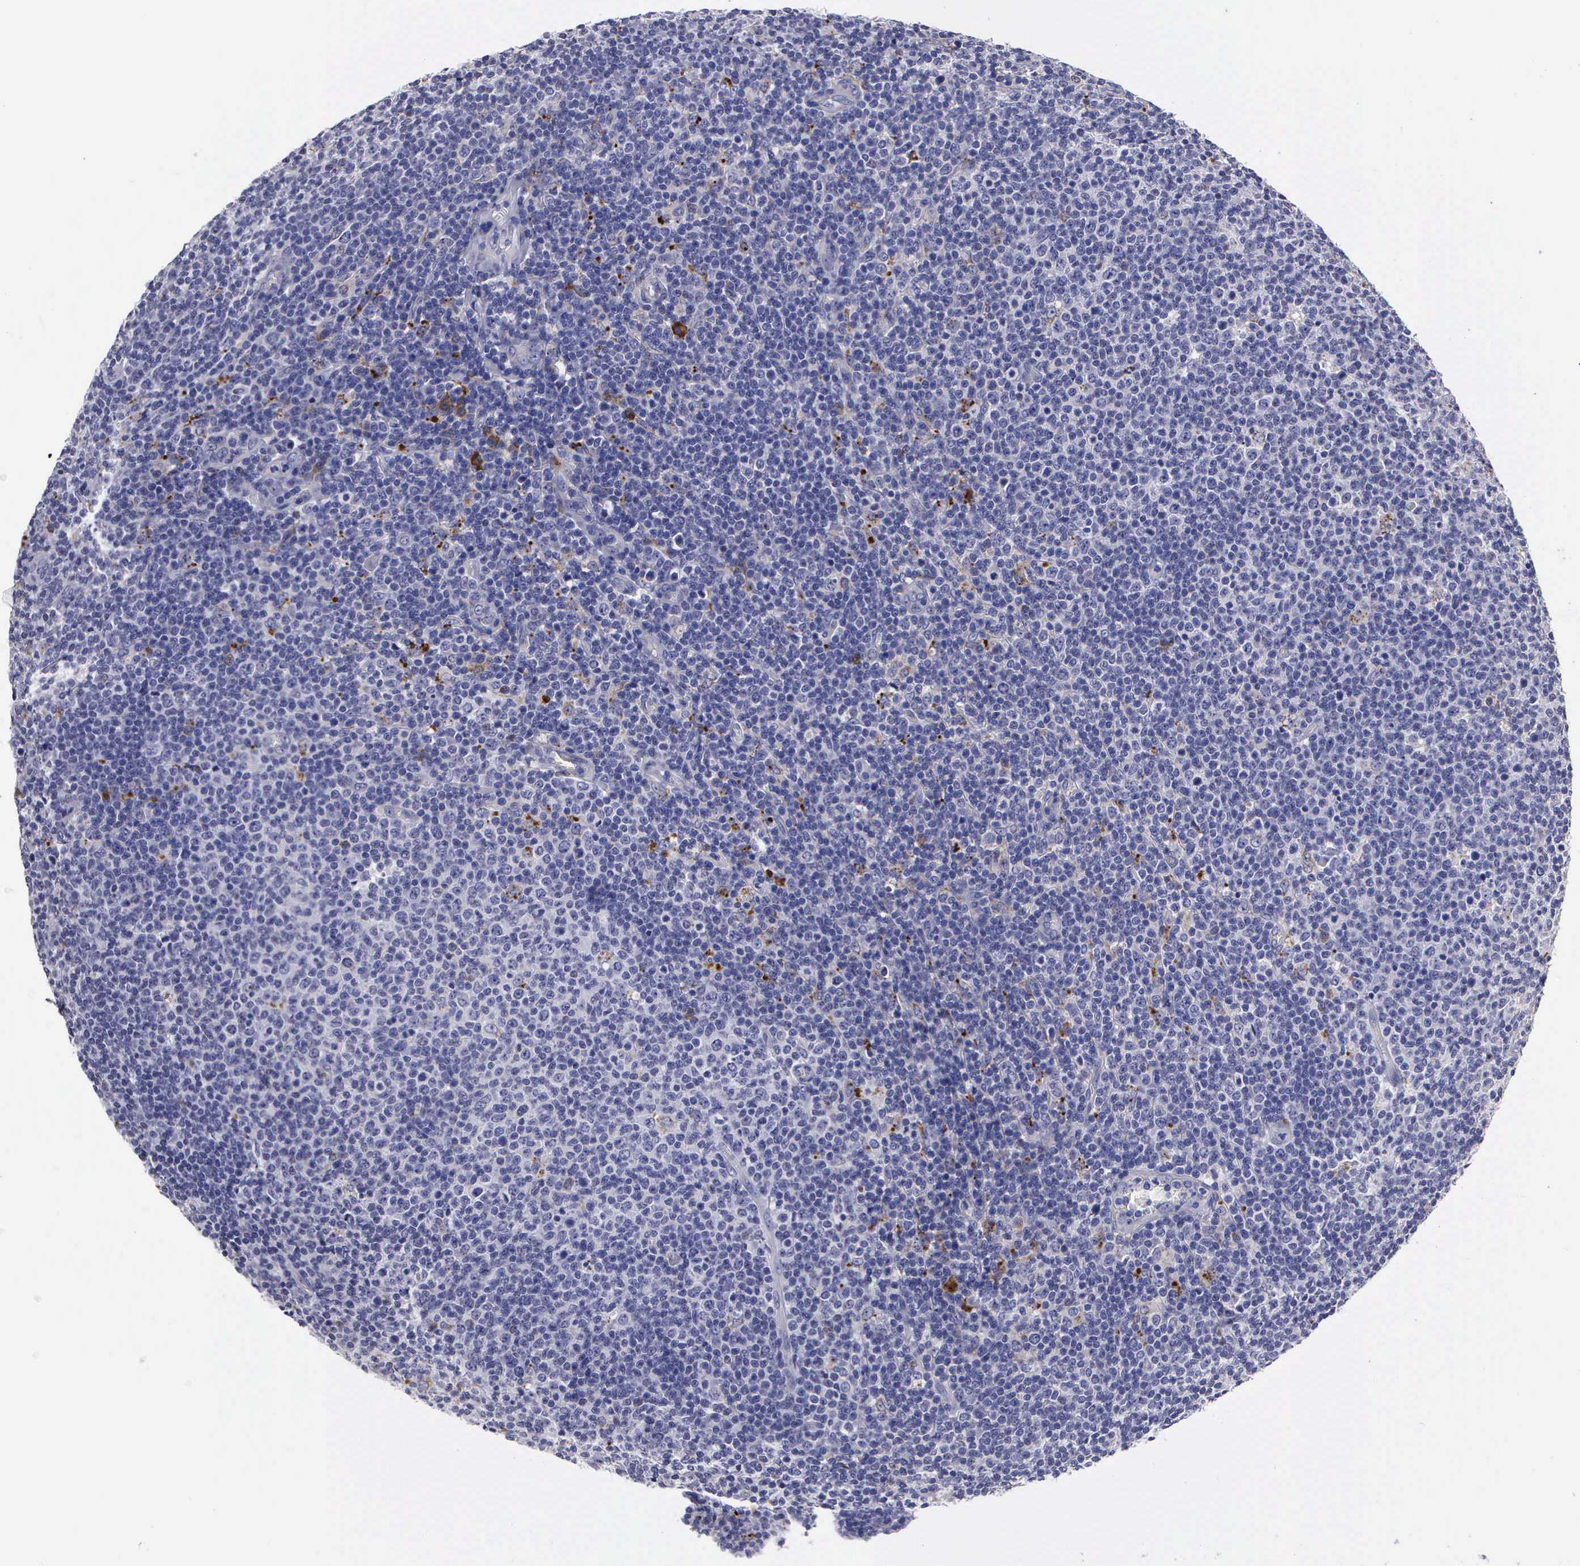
{"staining": {"intensity": "negative", "quantity": "none", "location": "none"}, "tissue": "lymphoma", "cell_type": "Tumor cells", "image_type": "cancer", "snomed": [{"axis": "morphology", "description": "Malignant lymphoma, non-Hodgkin's type, Low grade"}, {"axis": "topography", "description": "Lymph node"}], "caption": "A histopathology image of low-grade malignant lymphoma, non-Hodgkin's type stained for a protein shows no brown staining in tumor cells.", "gene": "CRELD2", "patient": {"sex": "male", "age": 74}}